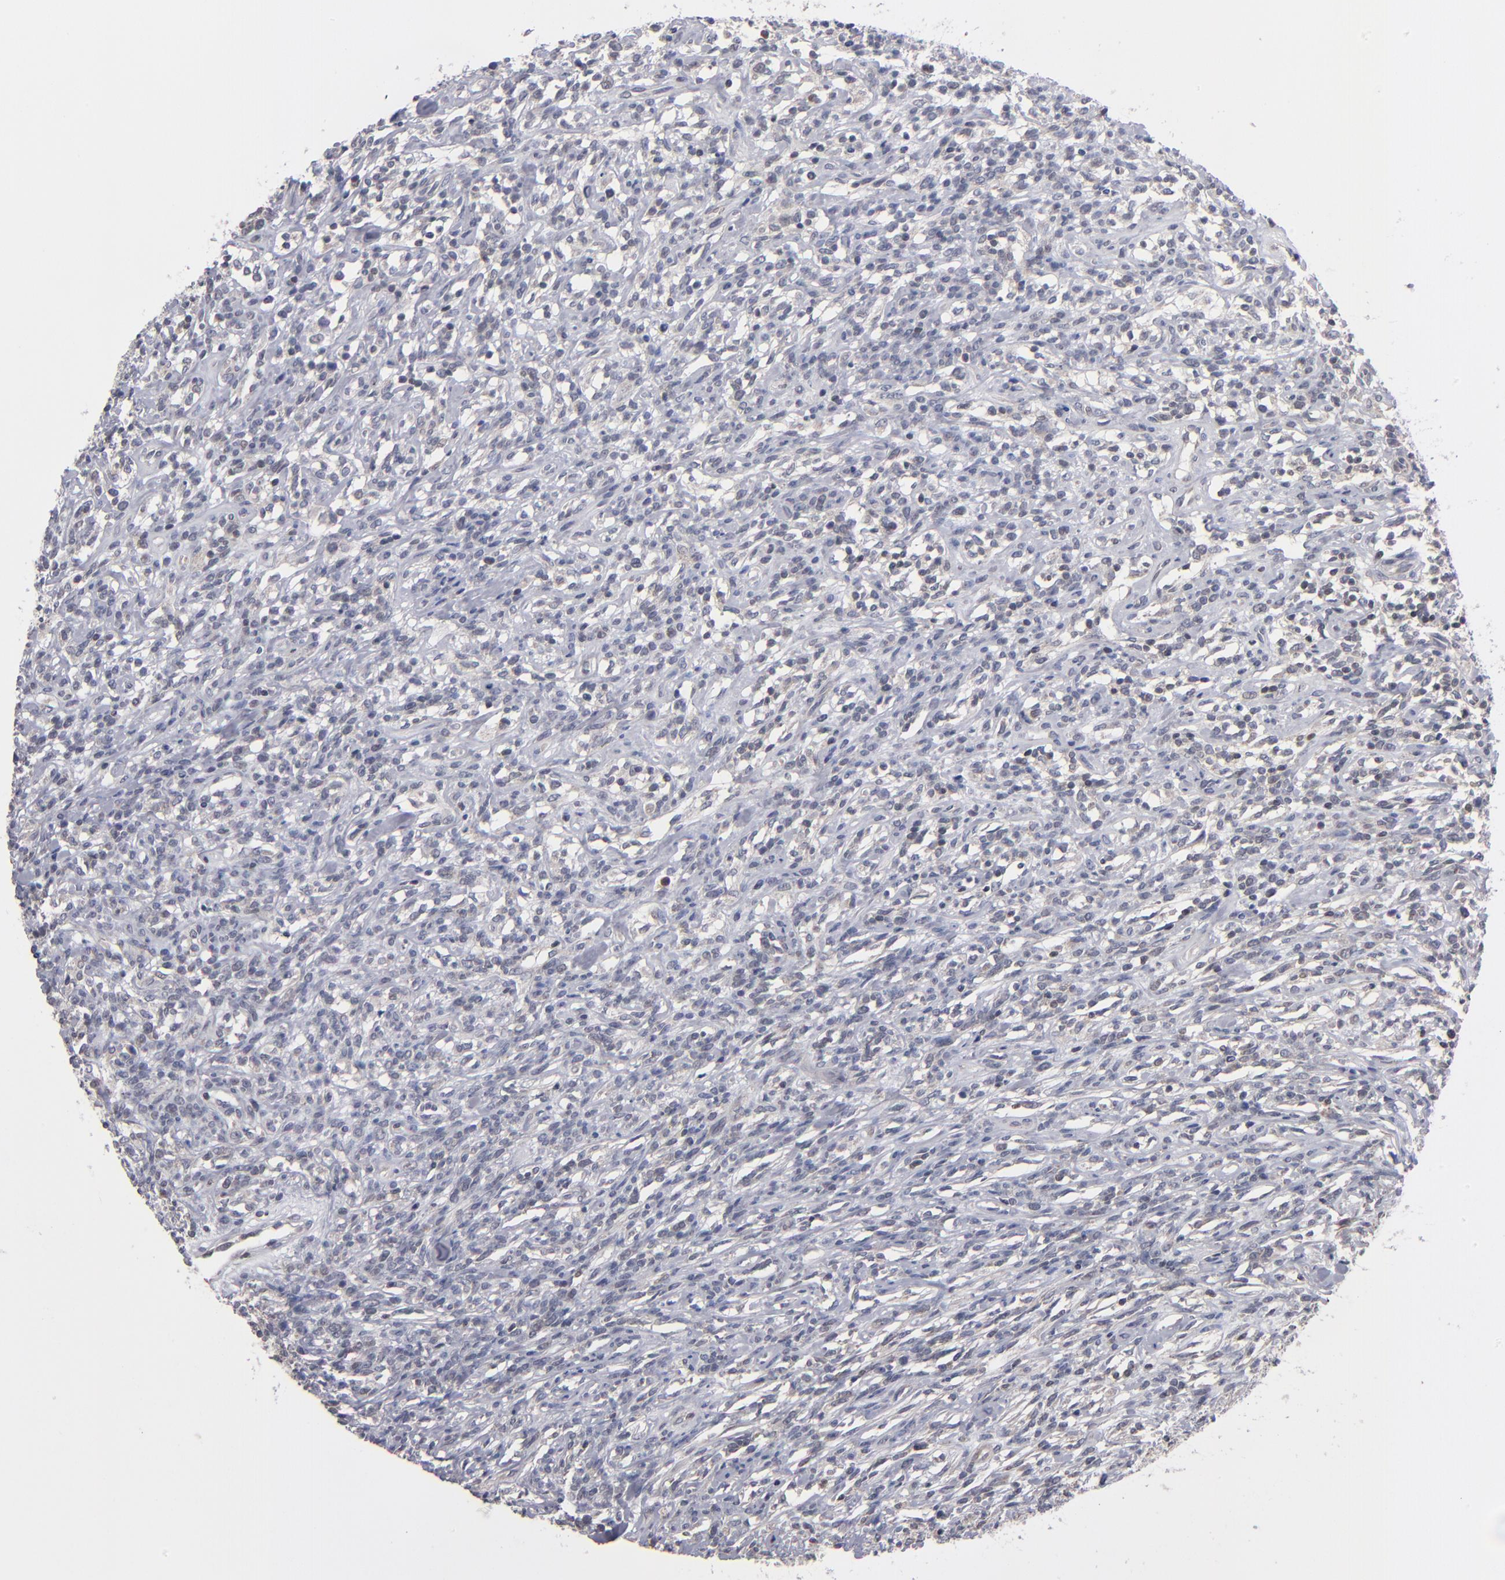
{"staining": {"intensity": "weak", "quantity": "25%-75%", "location": "nuclear"}, "tissue": "lymphoma", "cell_type": "Tumor cells", "image_type": "cancer", "snomed": [{"axis": "morphology", "description": "Malignant lymphoma, non-Hodgkin's type, High grade"}, {"axis": "topography", "description": "Lymph node"}], "caption": "Weak nuclear protein staining is seen in approximately 25%-75% of tumor cells in lymphoma.", "gene": "ODF2", "patient": {"sex": "female", "age": 73}}